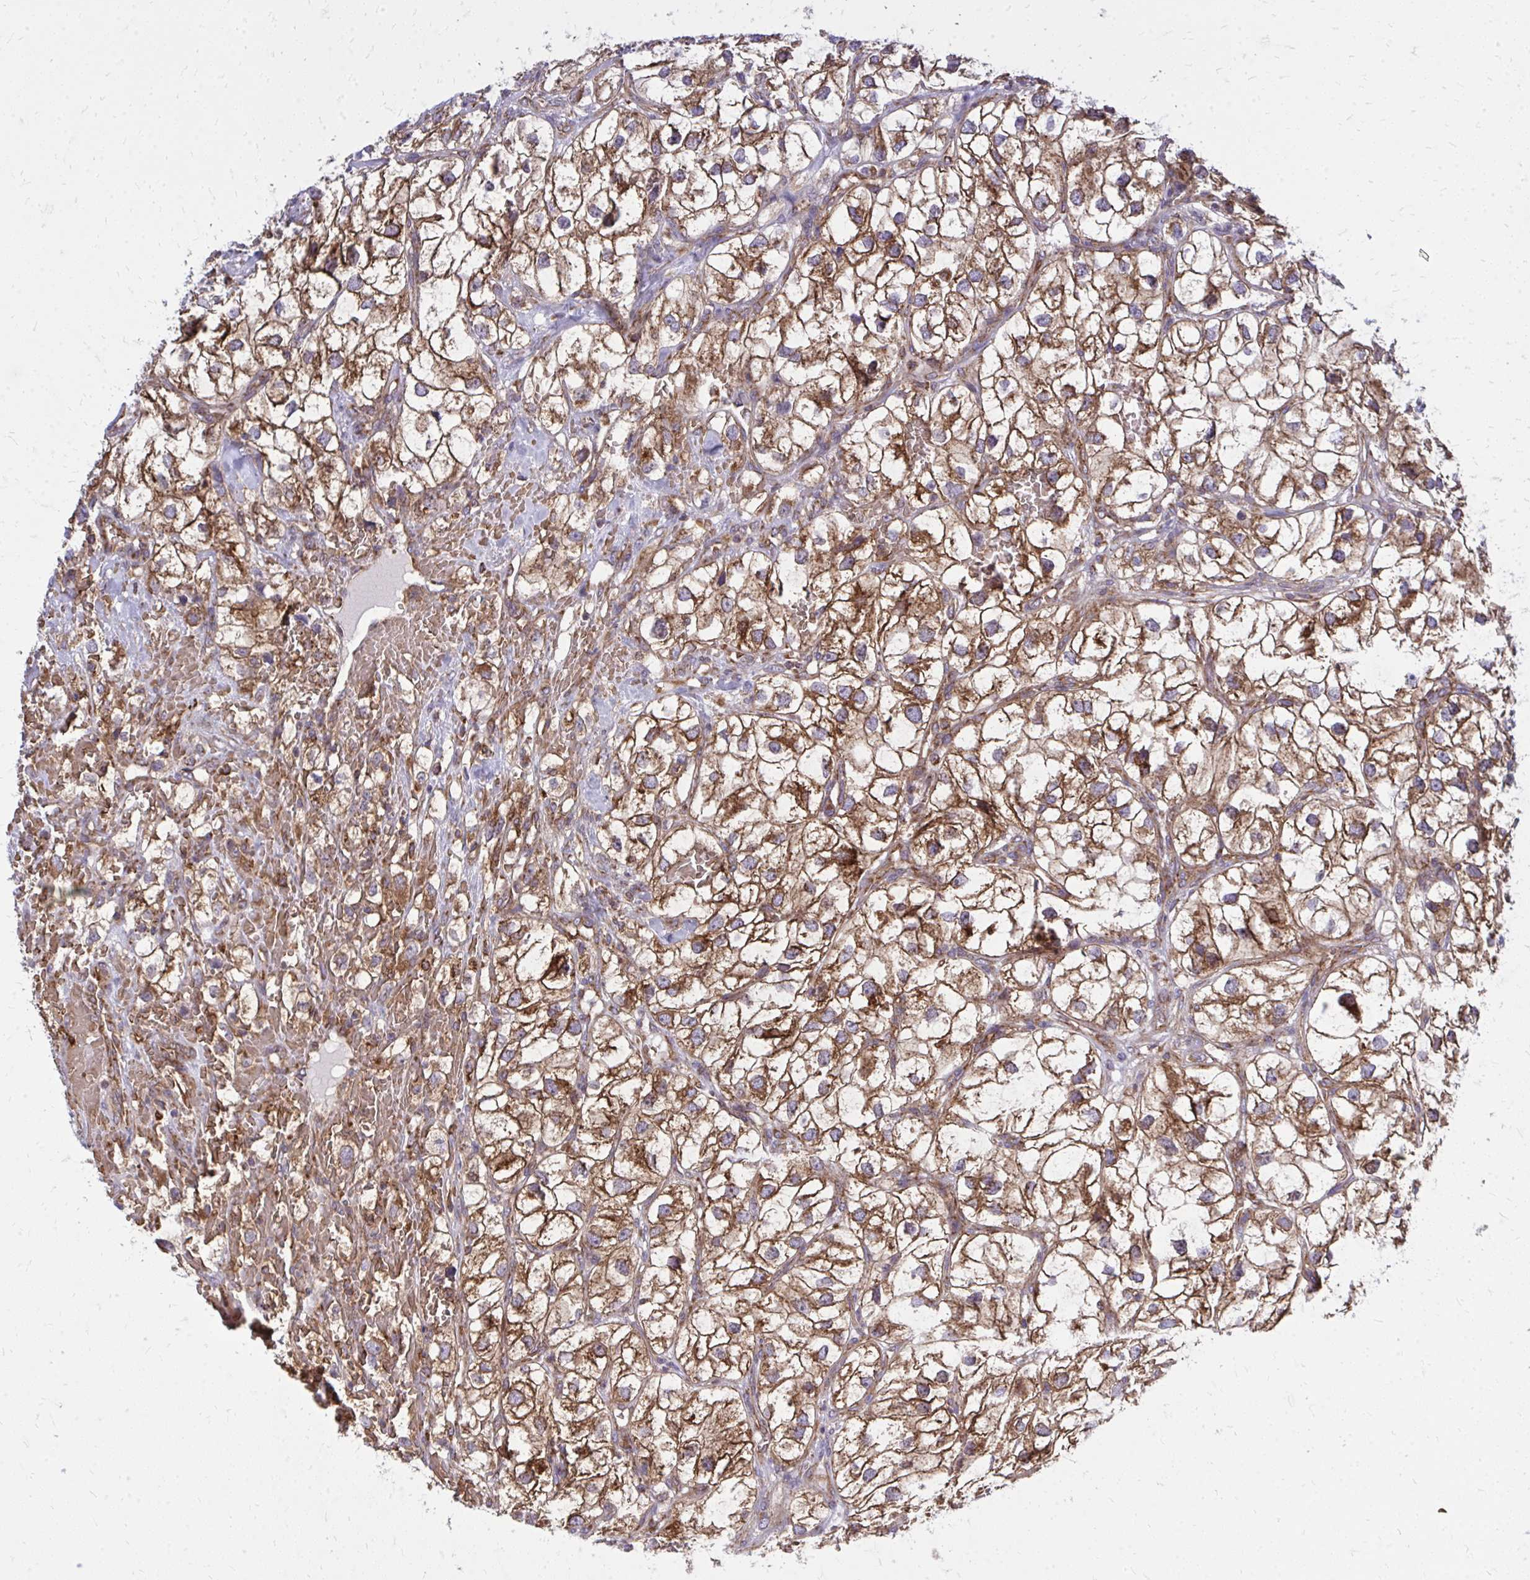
{"staining": {"intensity": "moderate", "quantity": ">75%", "location": "cytoplasmic/membranous"}, "tissue": "renal cancer", "cell_type": "Tumor cells", "image_type": "cancer", "snomed": [{"axis": "morphology", "description": "Adenocarcinoma, NOS"}, {"axis": "topography", "description": "Kidney"}], "caption": "Protein expression analysis of renal adenocarcinoma exhibits moderate cytoplasmic/membranous staining in approximately >75% of tumor cells.", "gene": "PDK4", "patient": {"sex": "male", "age": 59}}